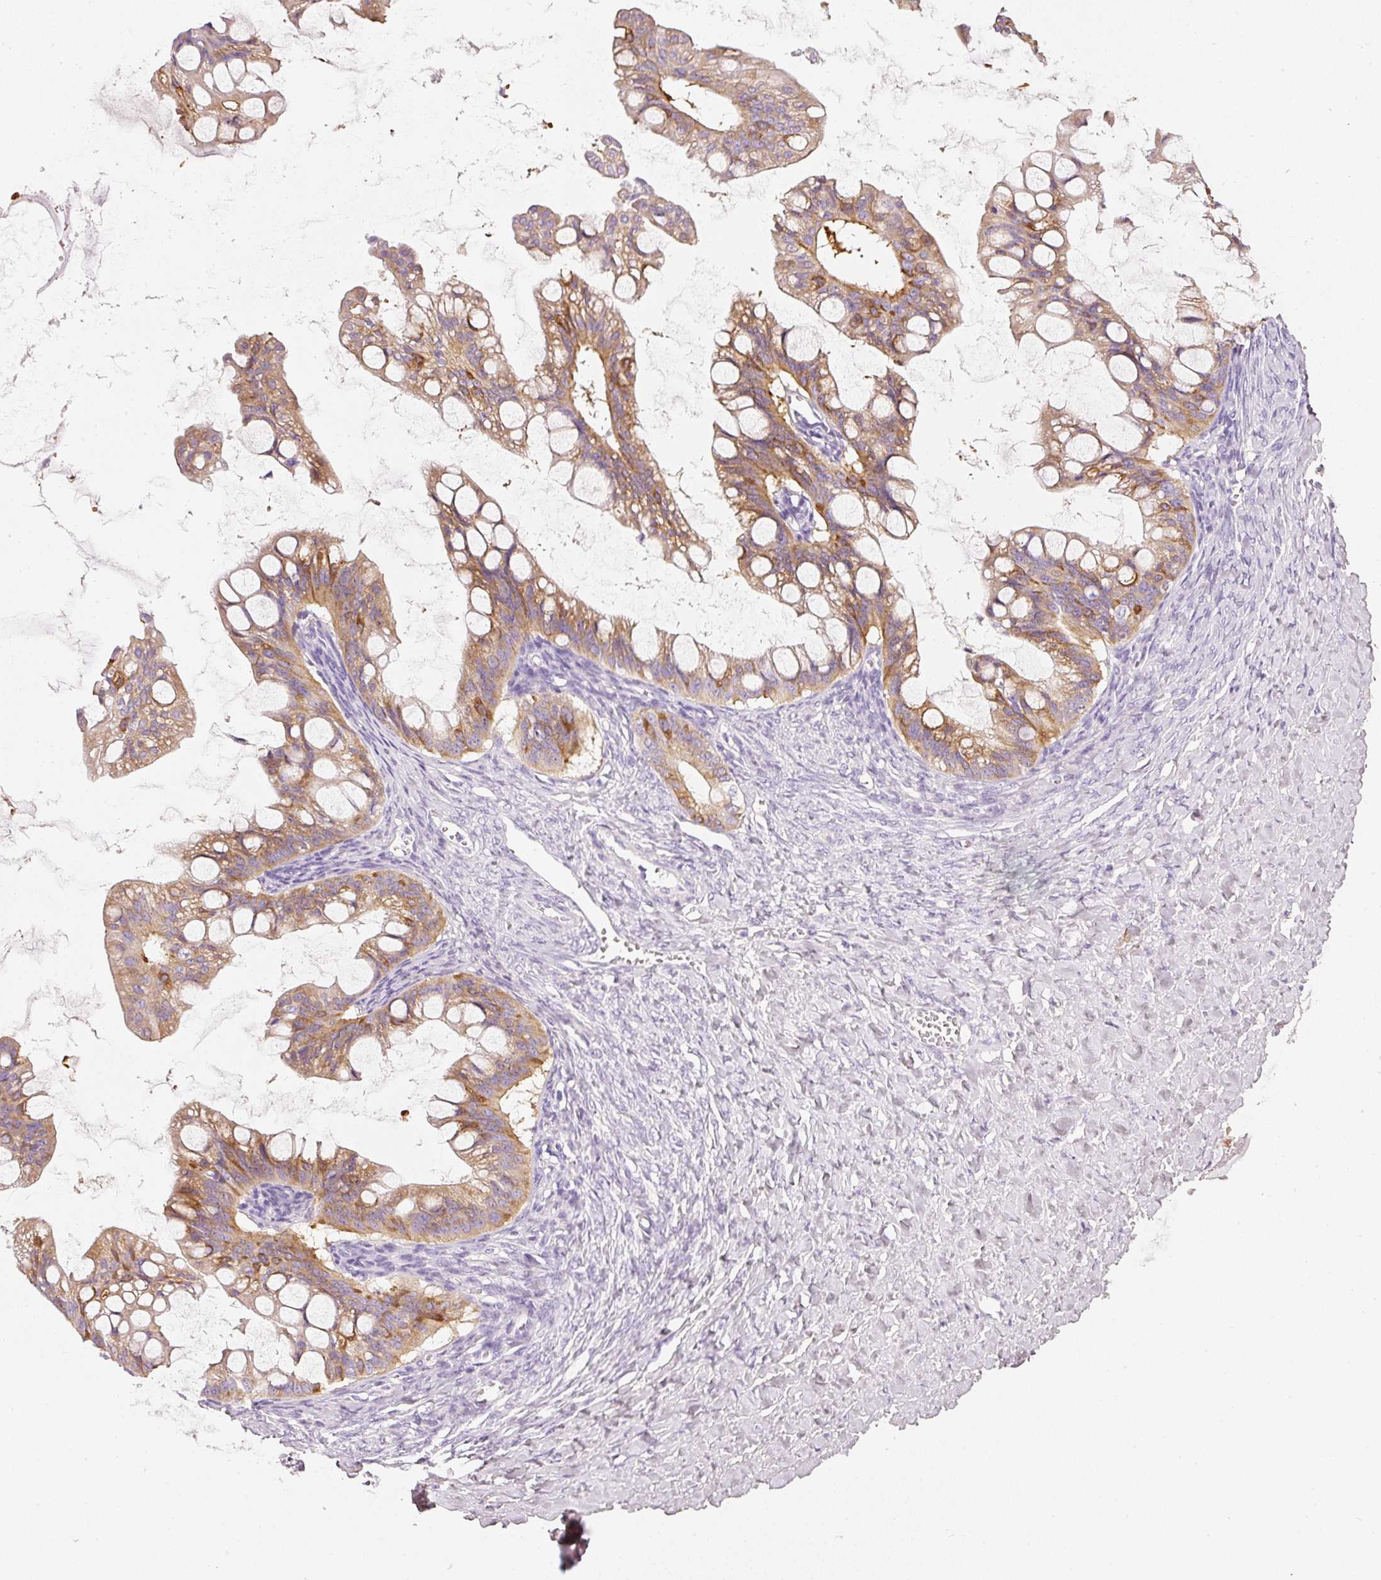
{"staining": {"intensity": "moderate", "quantity": ">75%", "location": "cytoplasmic/membranous"}, "tissue": "ovarian cancer", "cell_type": "Tumor cells", "image_type": "cancer", "snomed": [{"axis": "morphology", "description": "Cystadenocarcinoma, mucinous, NOS"}, {"axis": "topography", "description": "Ovary"}], "caption": "IHC photomicrograph of human mucinous cystadenocarcinoma (ovarian) stained for a protein (brown), which displays medium levels of moderate cytoplasmic/membranous staining in about >75% of tumor cells.", "gene": "PDXDC1", "patient": {"sex": "female", "age": 73}}